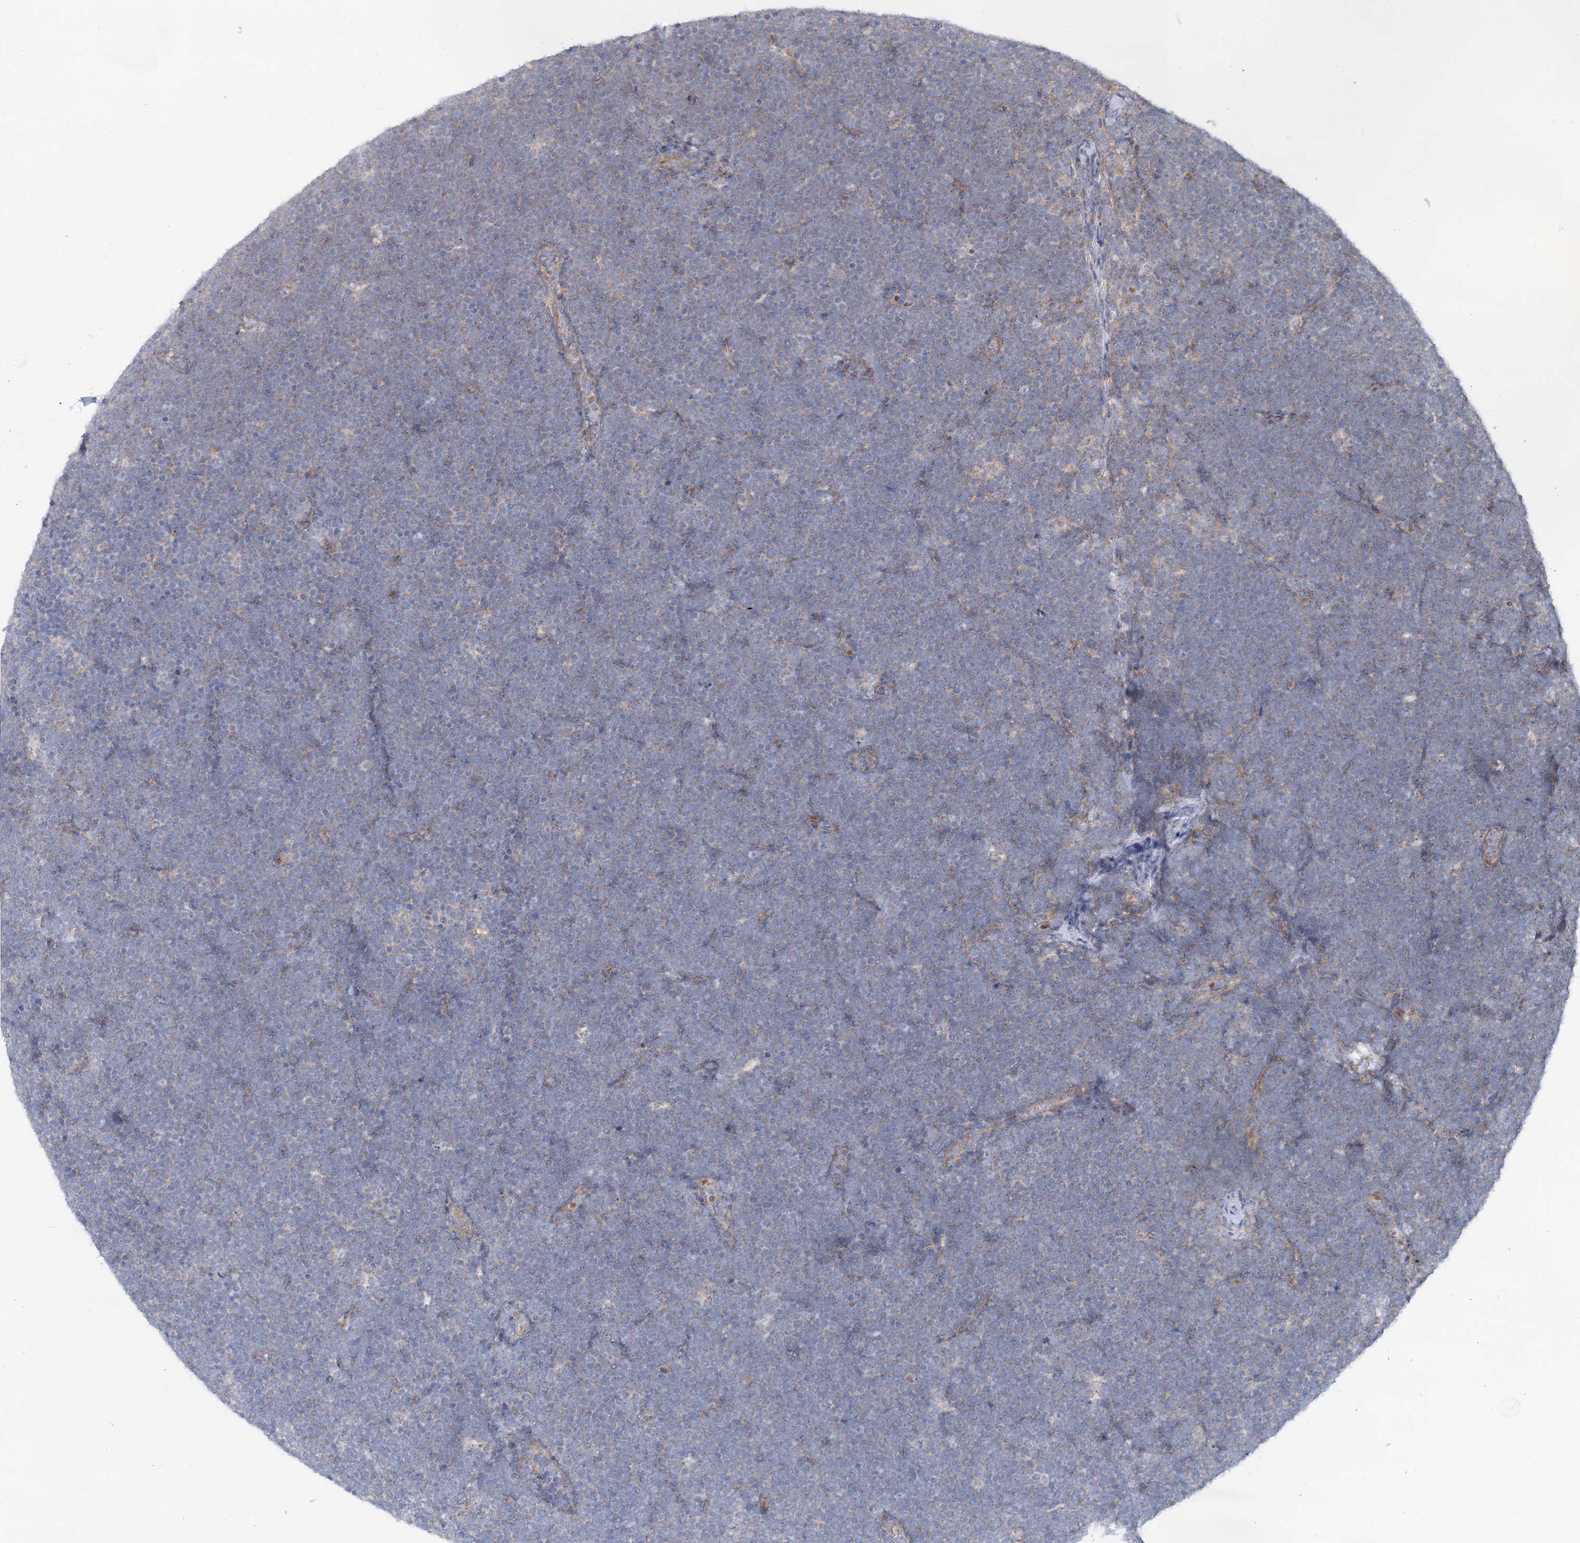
{"staining": {"intensity": "negative", "quantity": "none", "location": "none"}, "tissue": "lymphoma", "cell_type": "Tumor cells", "image_type": "cancer", "snomed": [{"axis": "morphology", "description": "Malignant lymphoma, non-Hodgkin's type, High grade"}, {"axis": "topography", "description": "Lymph node"}], "caption": "A micrograph of high-grade malignant lymphoma, non-Hodgkin's type stained for a protein reveals no brown staining in tumor cells.", "gene": "SCN11A", "patient": {"sex": "male", "age": 13}}